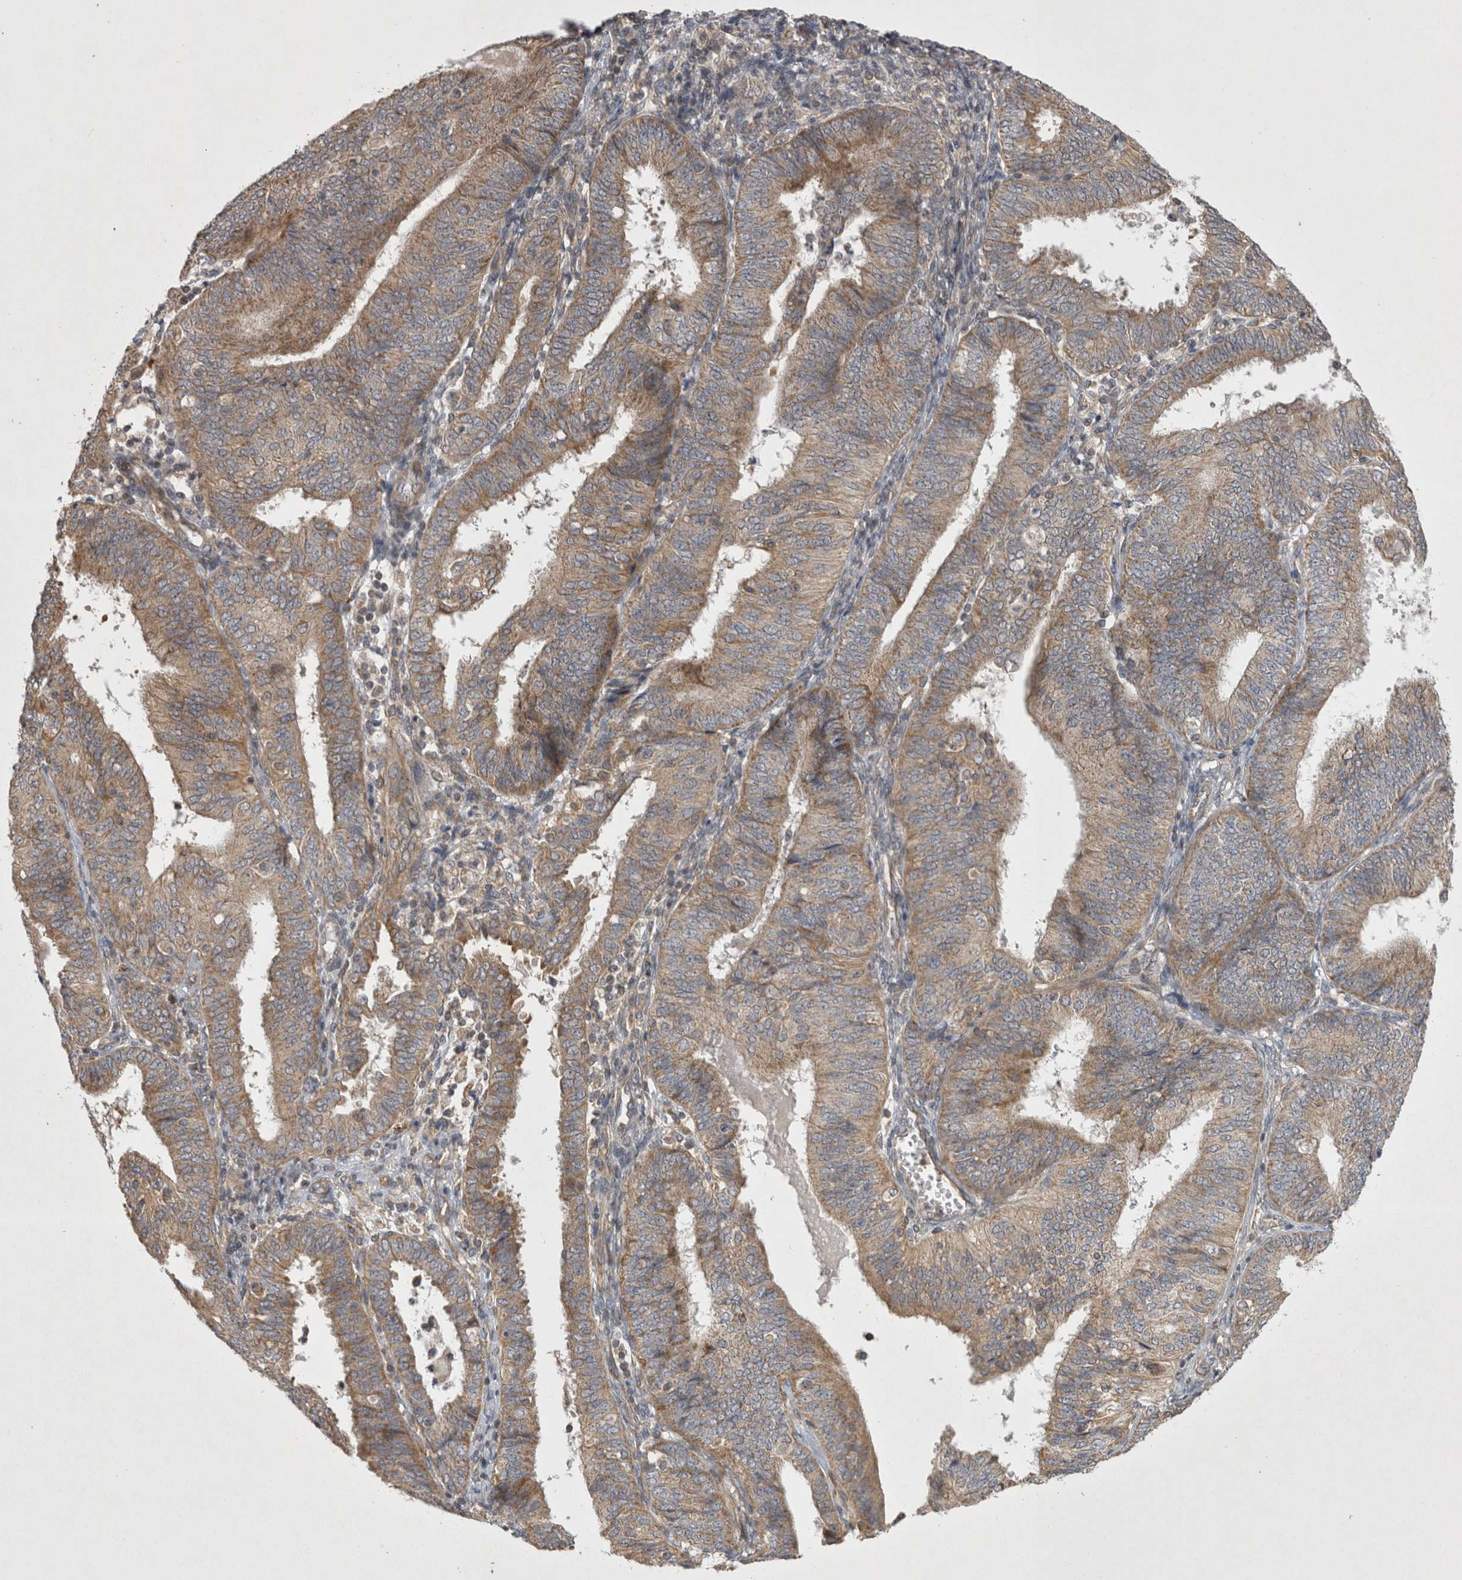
{"staining": {"intensity": "weak", "quantity": ">75%", "location": "cytoplasmic/membranous"}, "tissue": "endometrial cancer", "cell_type": "Tumor cells", "image_type": "cancer", "snomed": [{"axis": "morphology", "description": "Adenocarcinoma, NOS"}, {"axis": "topography", "description": "Endometrium"}], "caption": "DAB immunohistochemical staining of human endometrial cancer shows weak cytoplasmic/membranous protein staining in approximately >75% of tumor cells. (DAB (3,3'-diaminobenzidine) = brown stain, brightfield microscopy at high magnification).", "gene": "TSPOAP1", "patient": {"sex": "female", "age": 58}}